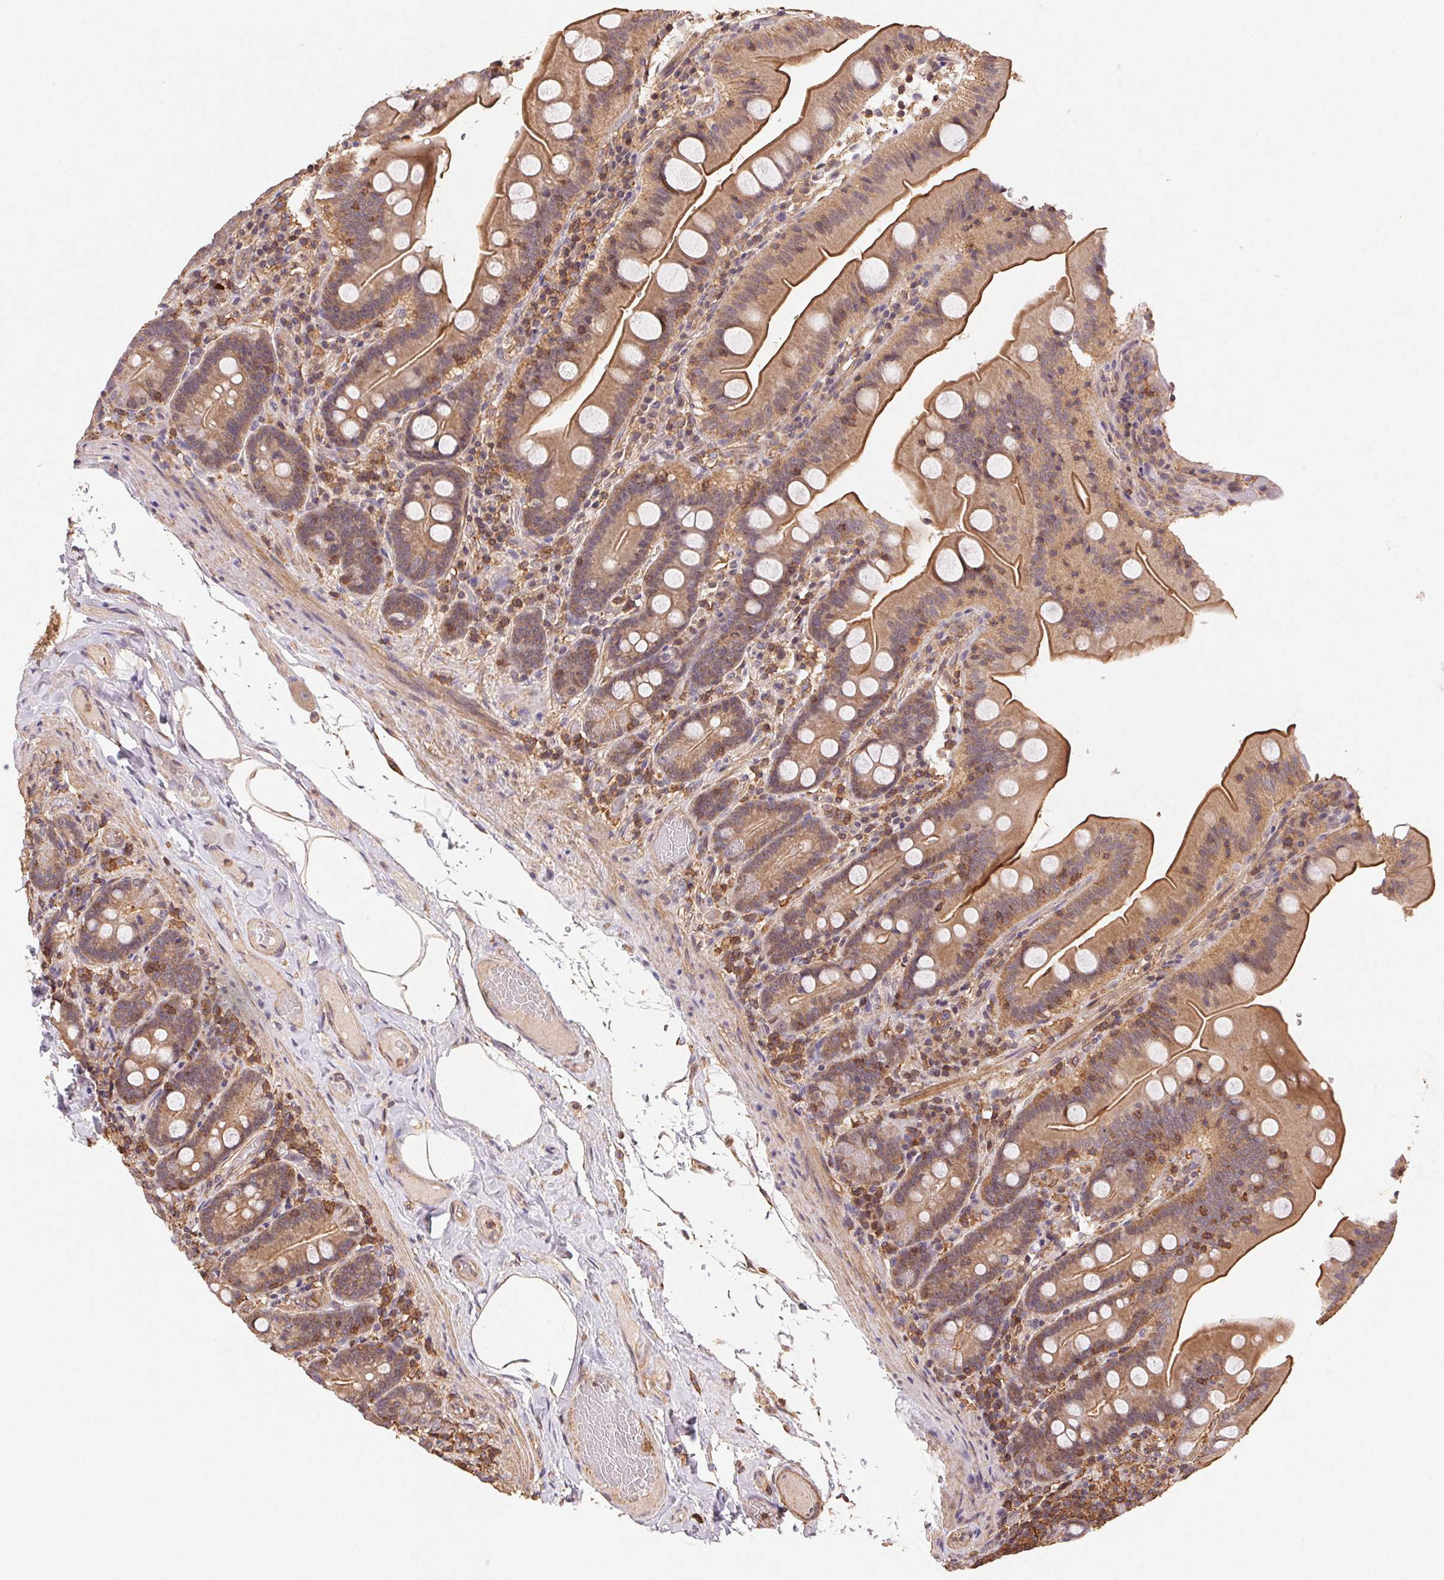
{"staining": {"intensity": "moderate", "quantity": ">75%", "location": "cytoplasmic/membranous"}, "tissue": "small intestine", "cell_type": "Glandular cells", "image_type": "normal", "snomed": [{"axis": "morphology", "description": "Normal tissue, NOS"}, {"axis": "topography", "description": "Small intestine"}], "caption": "Immunohistochemistry (IHC) image of benign small intestine: human small intestine stained using immunohistochemistry (IHC) demonstrates medium levels of moderate protein expression localized specifically in the cytoplasmic/membranous of glandular cells, appearing as a cytoplasmic/membranous brown color.", "gene": "ATG10", "patient": {"sex": "male", "age": 37}}